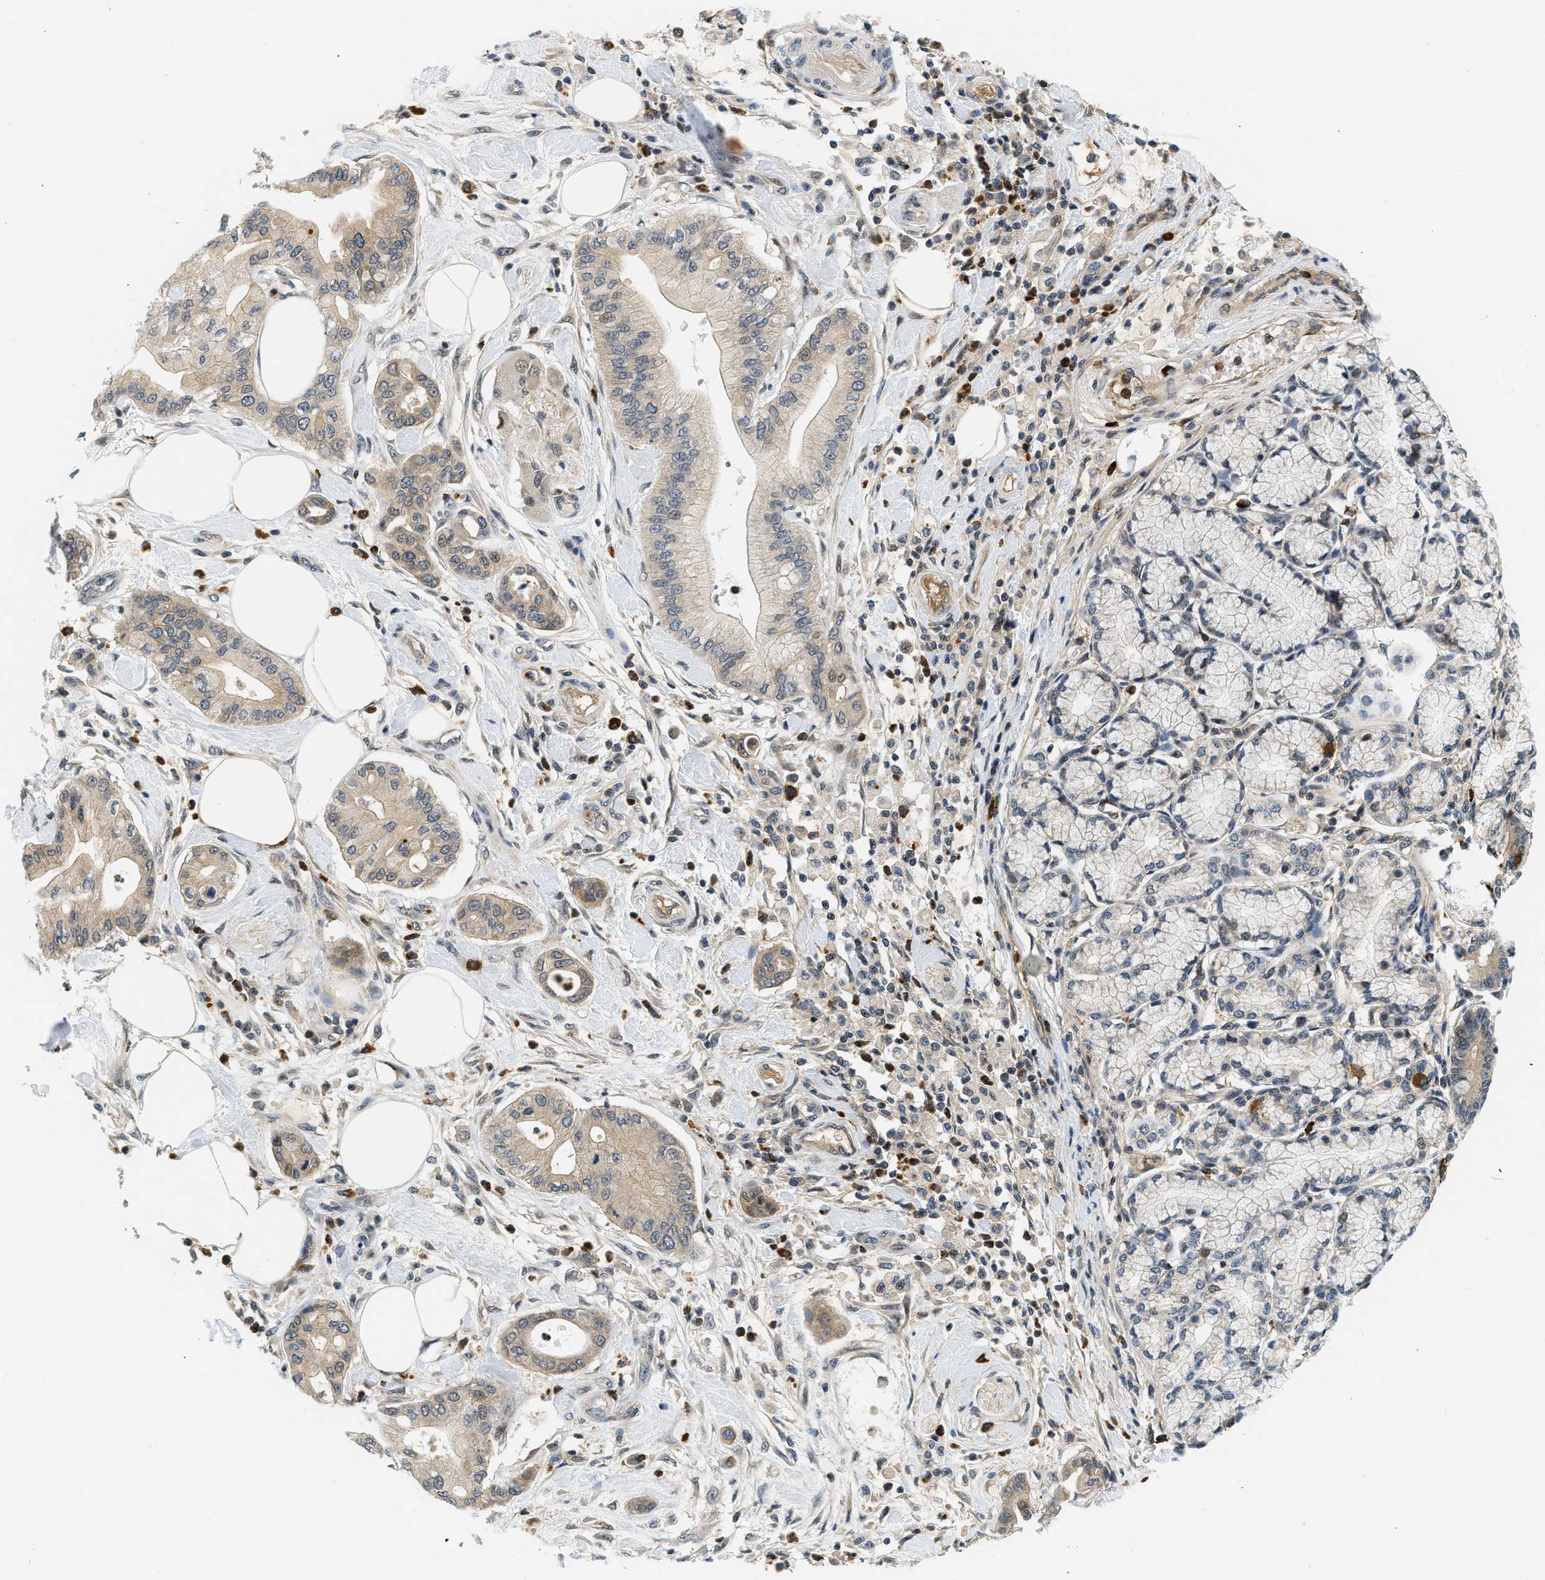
{"staining": {"intensity": "weak", "quantity": ">75%", "location": "cytoplasmic/membranous"}, "tissue": "pancreatic cancer", "cell_type": "Tumor cells", "image_type": "cancer", "snomed": [{"axis": "morphology", "description": "Adenocarcinoma, NOS"}, {"axis": "morphology", "description": "Adenocarcinoma, metastatic, NOS"}, {"axis": "topography", "description": "Lymph node"}, {"axis": "topography", "description": "Pancreas"}, {"axis": "topography", "description": "Duodenum"}], "caption": "Tumor cells demonstrate low levels of weak cytoplasmic/membranous positivity in about >75% of cells in human pancreatic metastatic adenocarcinoma.", "gene": "KMT2A", "patient": {"sex": "female", "age": 64}}